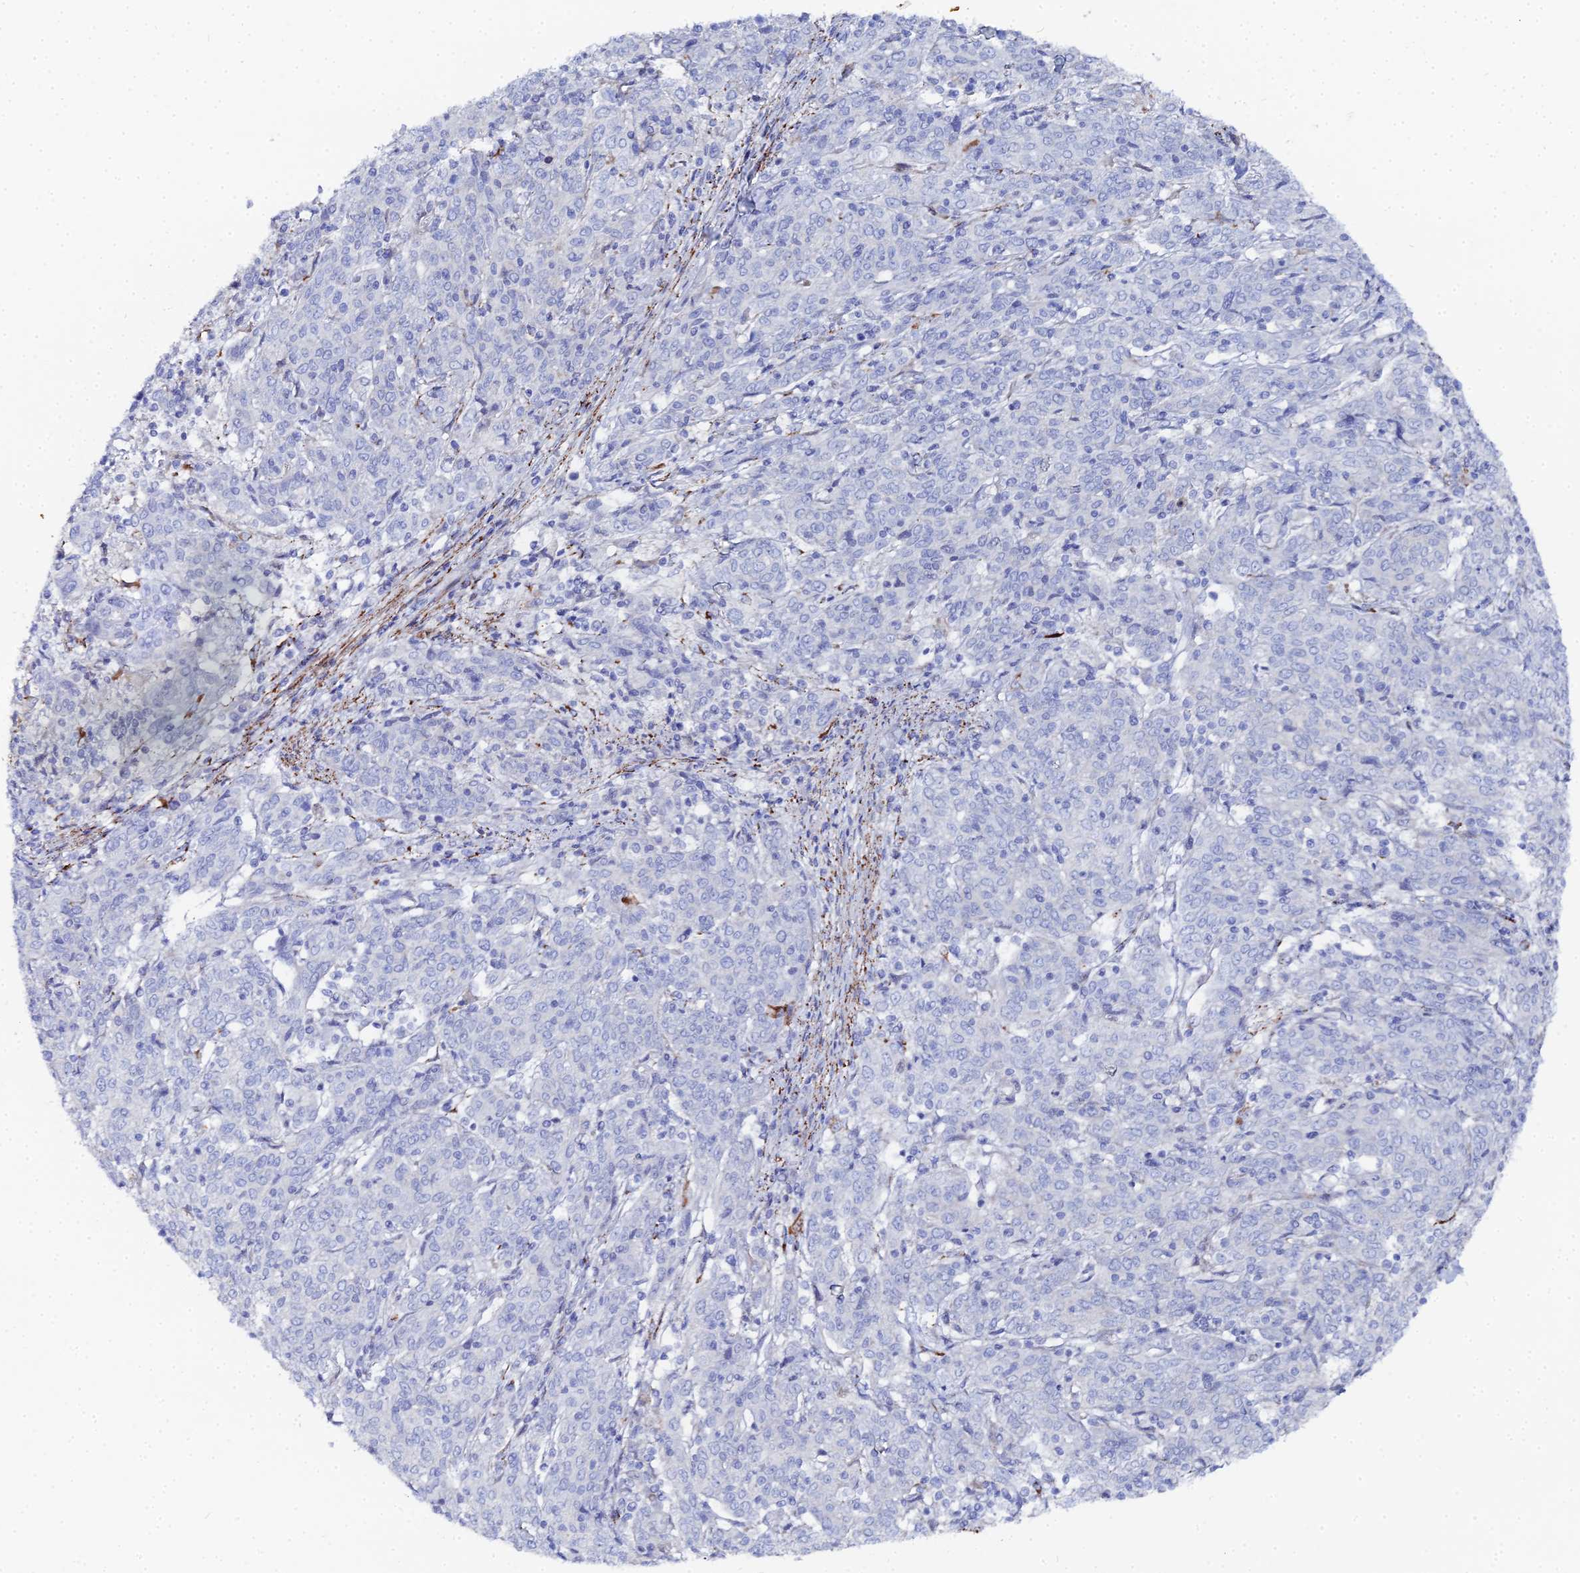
{"staining": {"intensity": "negative", "quantity": "none", "location": "none"}, "tissue": "cervical cancer", "cell_type": "Tumor cells", "image_type": "cancer", "snomed": [{"axis": "morphology", "description": "Squamous cell carcinoma, NOS"}, {"axis": "topography", "description": "Cervix"}], "caption": "DAB immunohistochemical staining of cervical squamous cell carcinoma shows no significant staining in tumor cells.", "gene": "DHX34", "patient": {"sex": "female", "age": 67}}